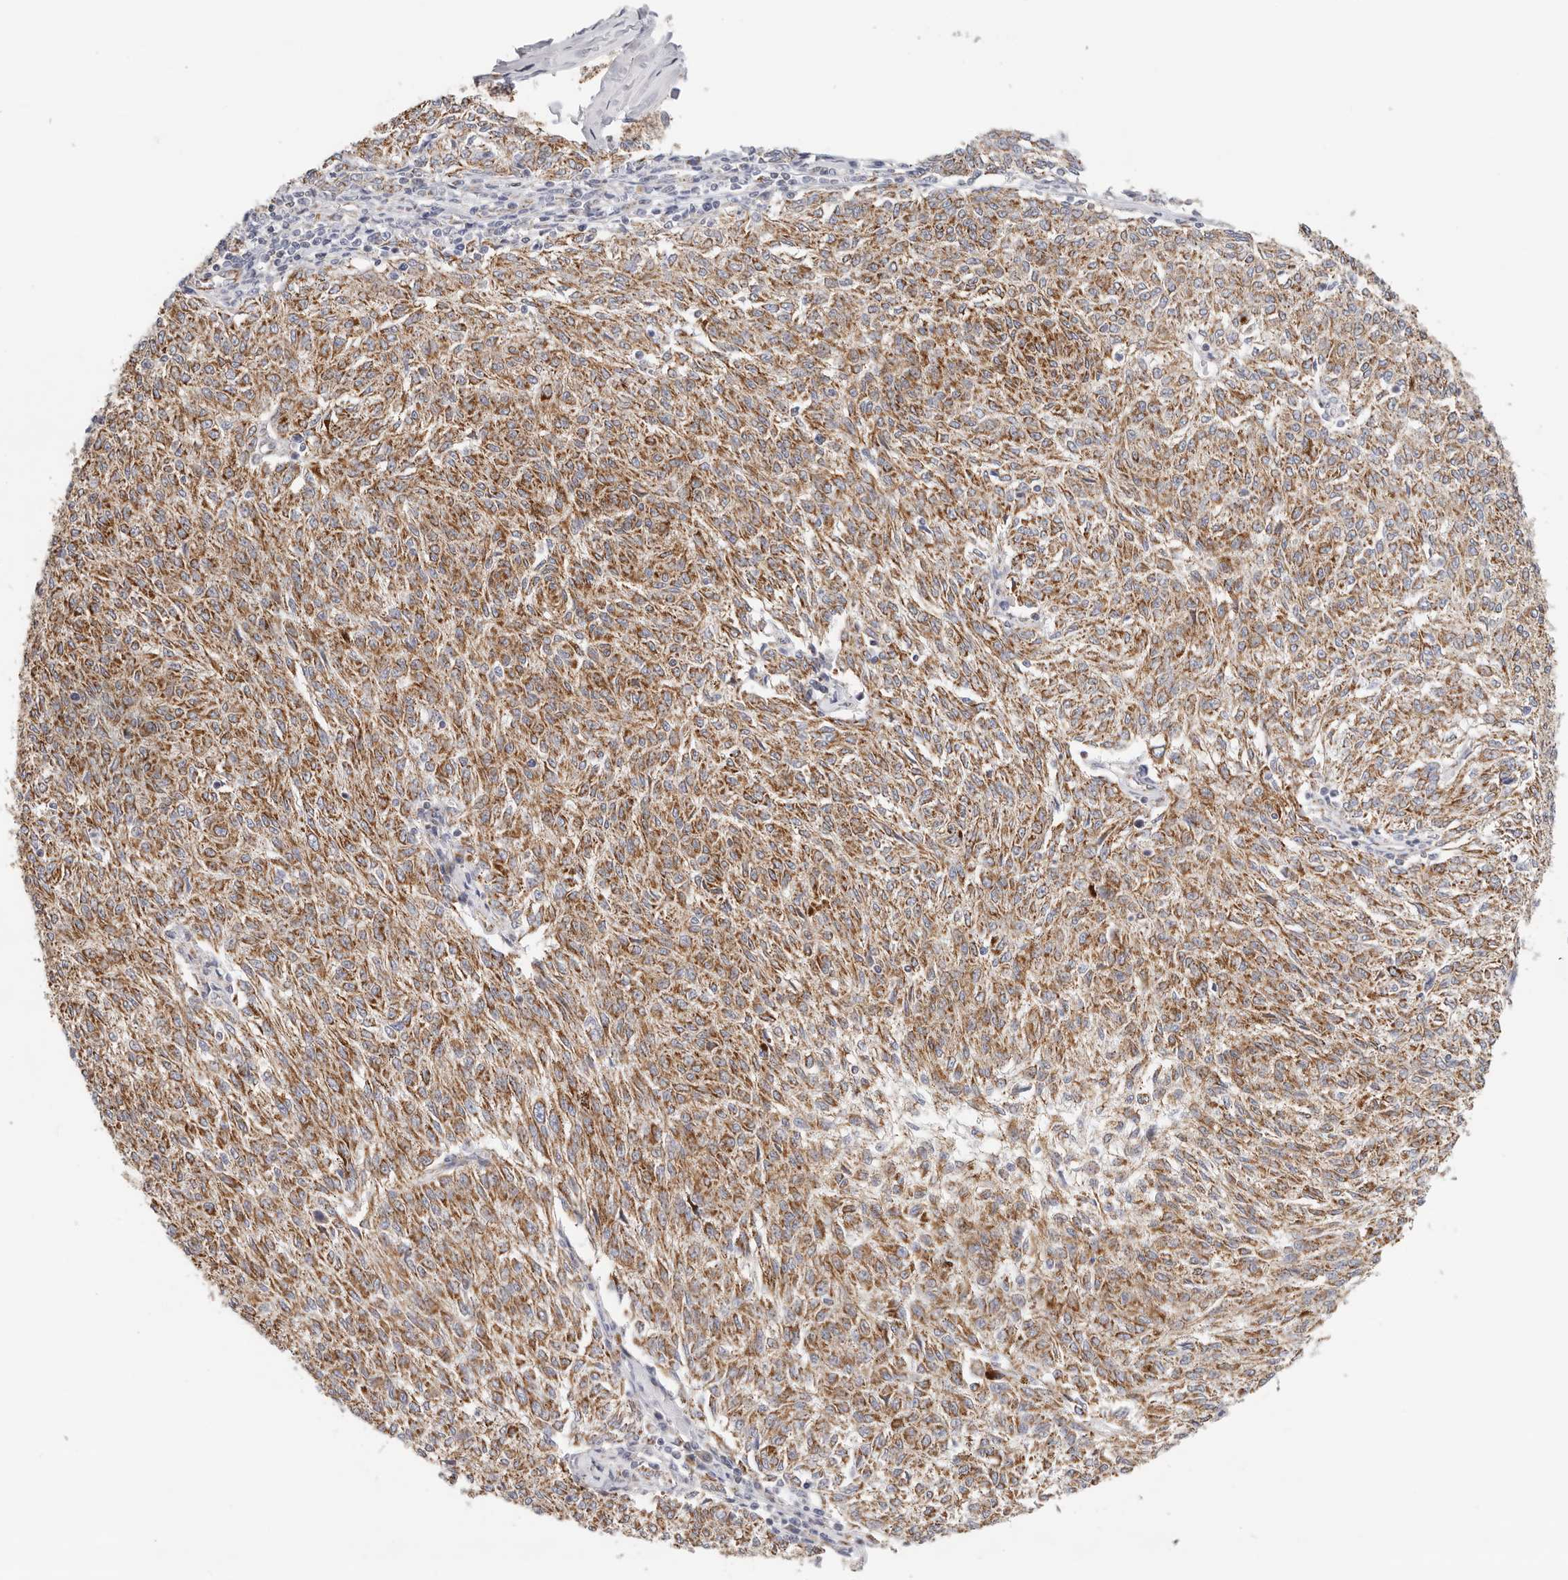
{"staining": {"intensity": "moderate", "quantity": ">75%", "location": "cytoplasmic/membranous"}, "tissue": "melanoma", "cell_type": "Tumor cells", "image_type": "cancer", "snomed": [{"axis": "morphology", "description": "Malignant melanoma, NOS"}, {"axis": "topography", "description": "Skin"}], "caption": "There is medium levels of moderate cytoplasmic/membranous positivity in tumor cells of melanoma, as demonstrated by immunohistochemical staining (brown color).", "gene": "AFDN", "patient": {"sex": "female", "age": 72}}